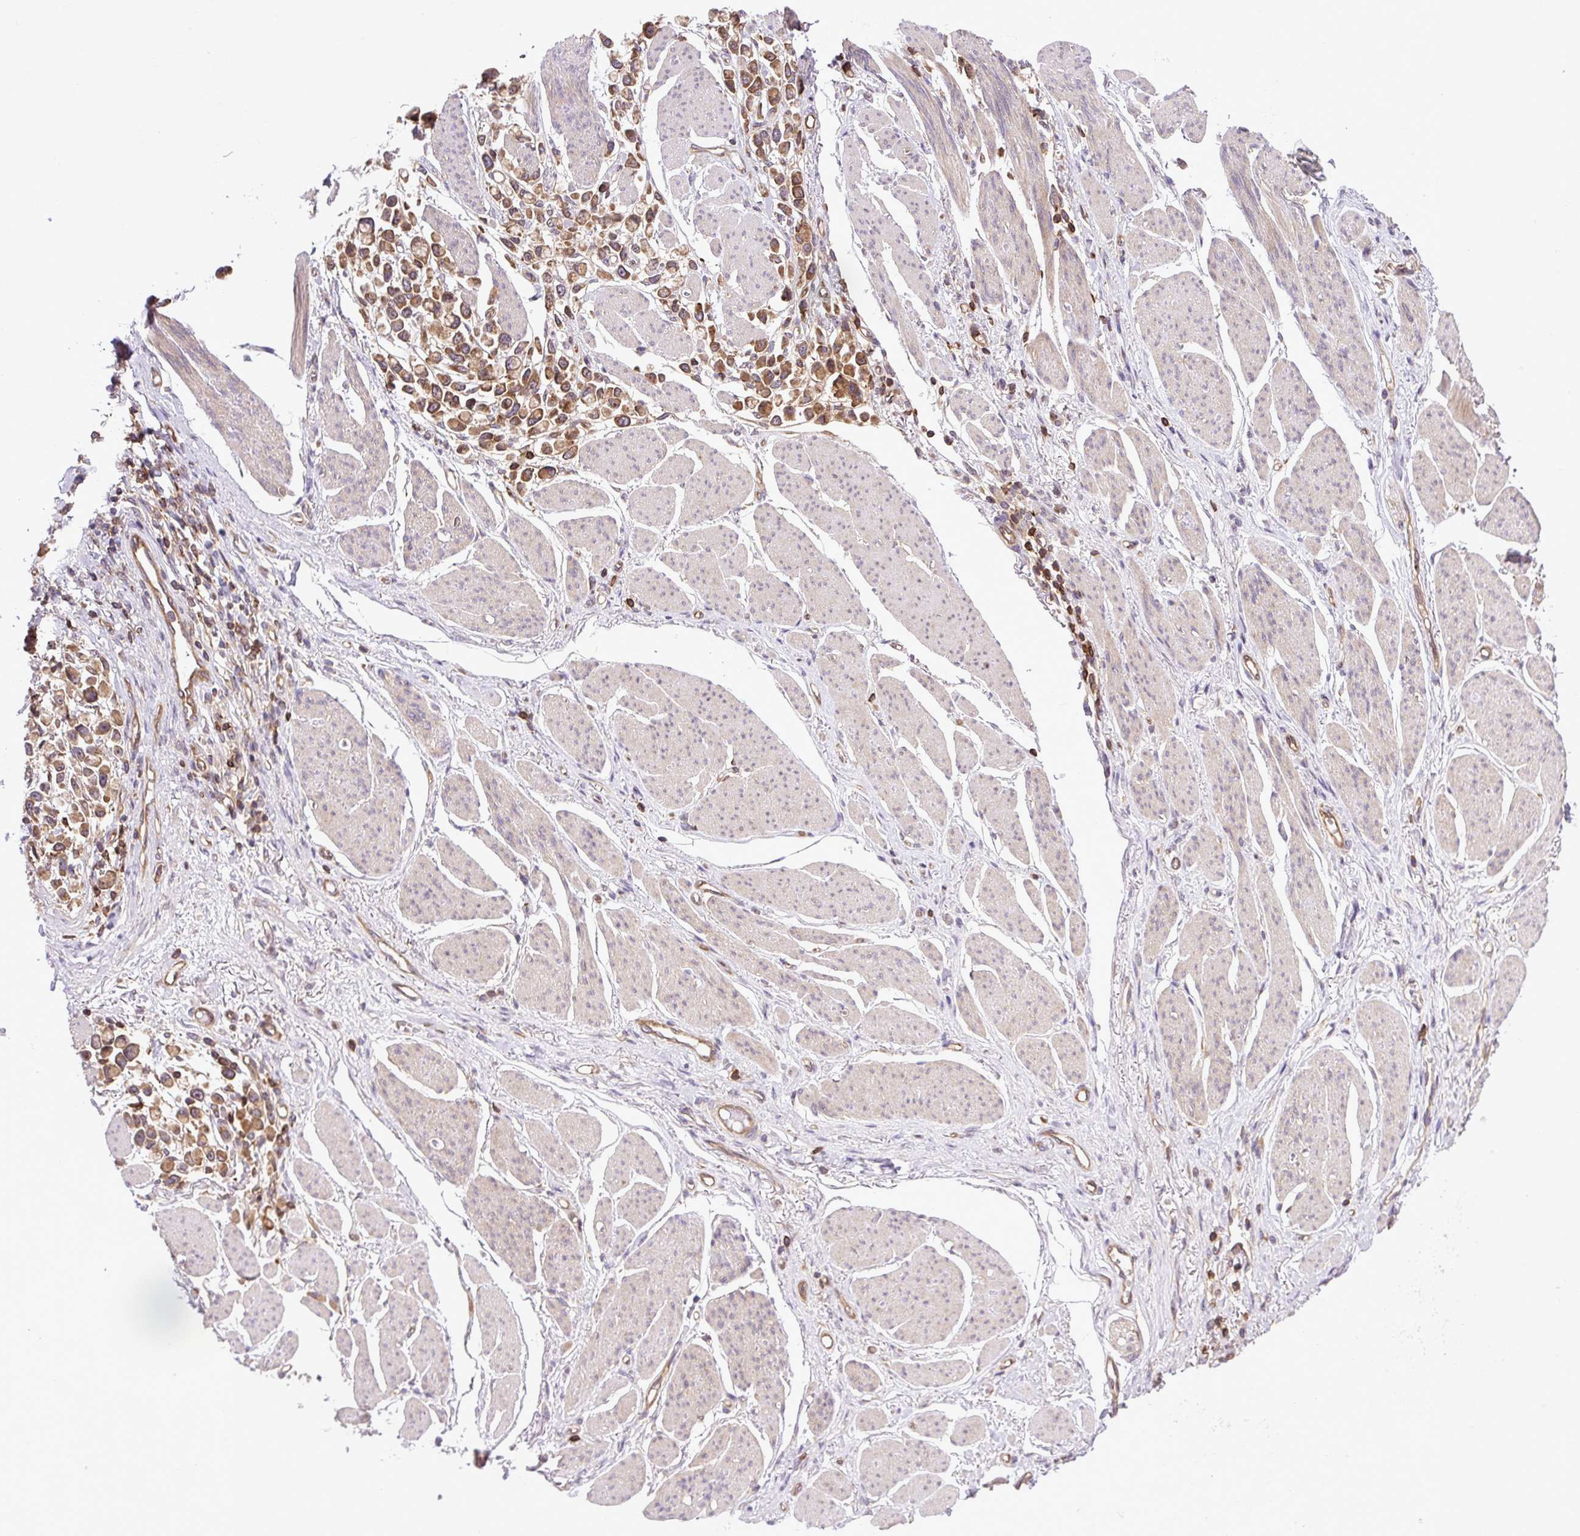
{"staining": {"intensity": "strong", "quantity": ">75%", "location": "cytoplasmic/membranous"}, "tissue": "stomach cancer", "cell_type": "Tumor cells", "image_type": "cancer", "snomed": [{"axis": "morphology", "description": "Adenocarcinoma, NOS"}, {"axis": "topography", "description": "Stomach"}], "caption": "A brown stain highlights strong cytoplasmic/membranous staining of a protein in adenocarcinoma (stomach) tumor cells. (DAB (3,3'-diaminobenzidine) = brown stain, brightfield microscopy at high magnification).", "gene": "PLCG1", "patient": {"sex": "female", "age": 81}}